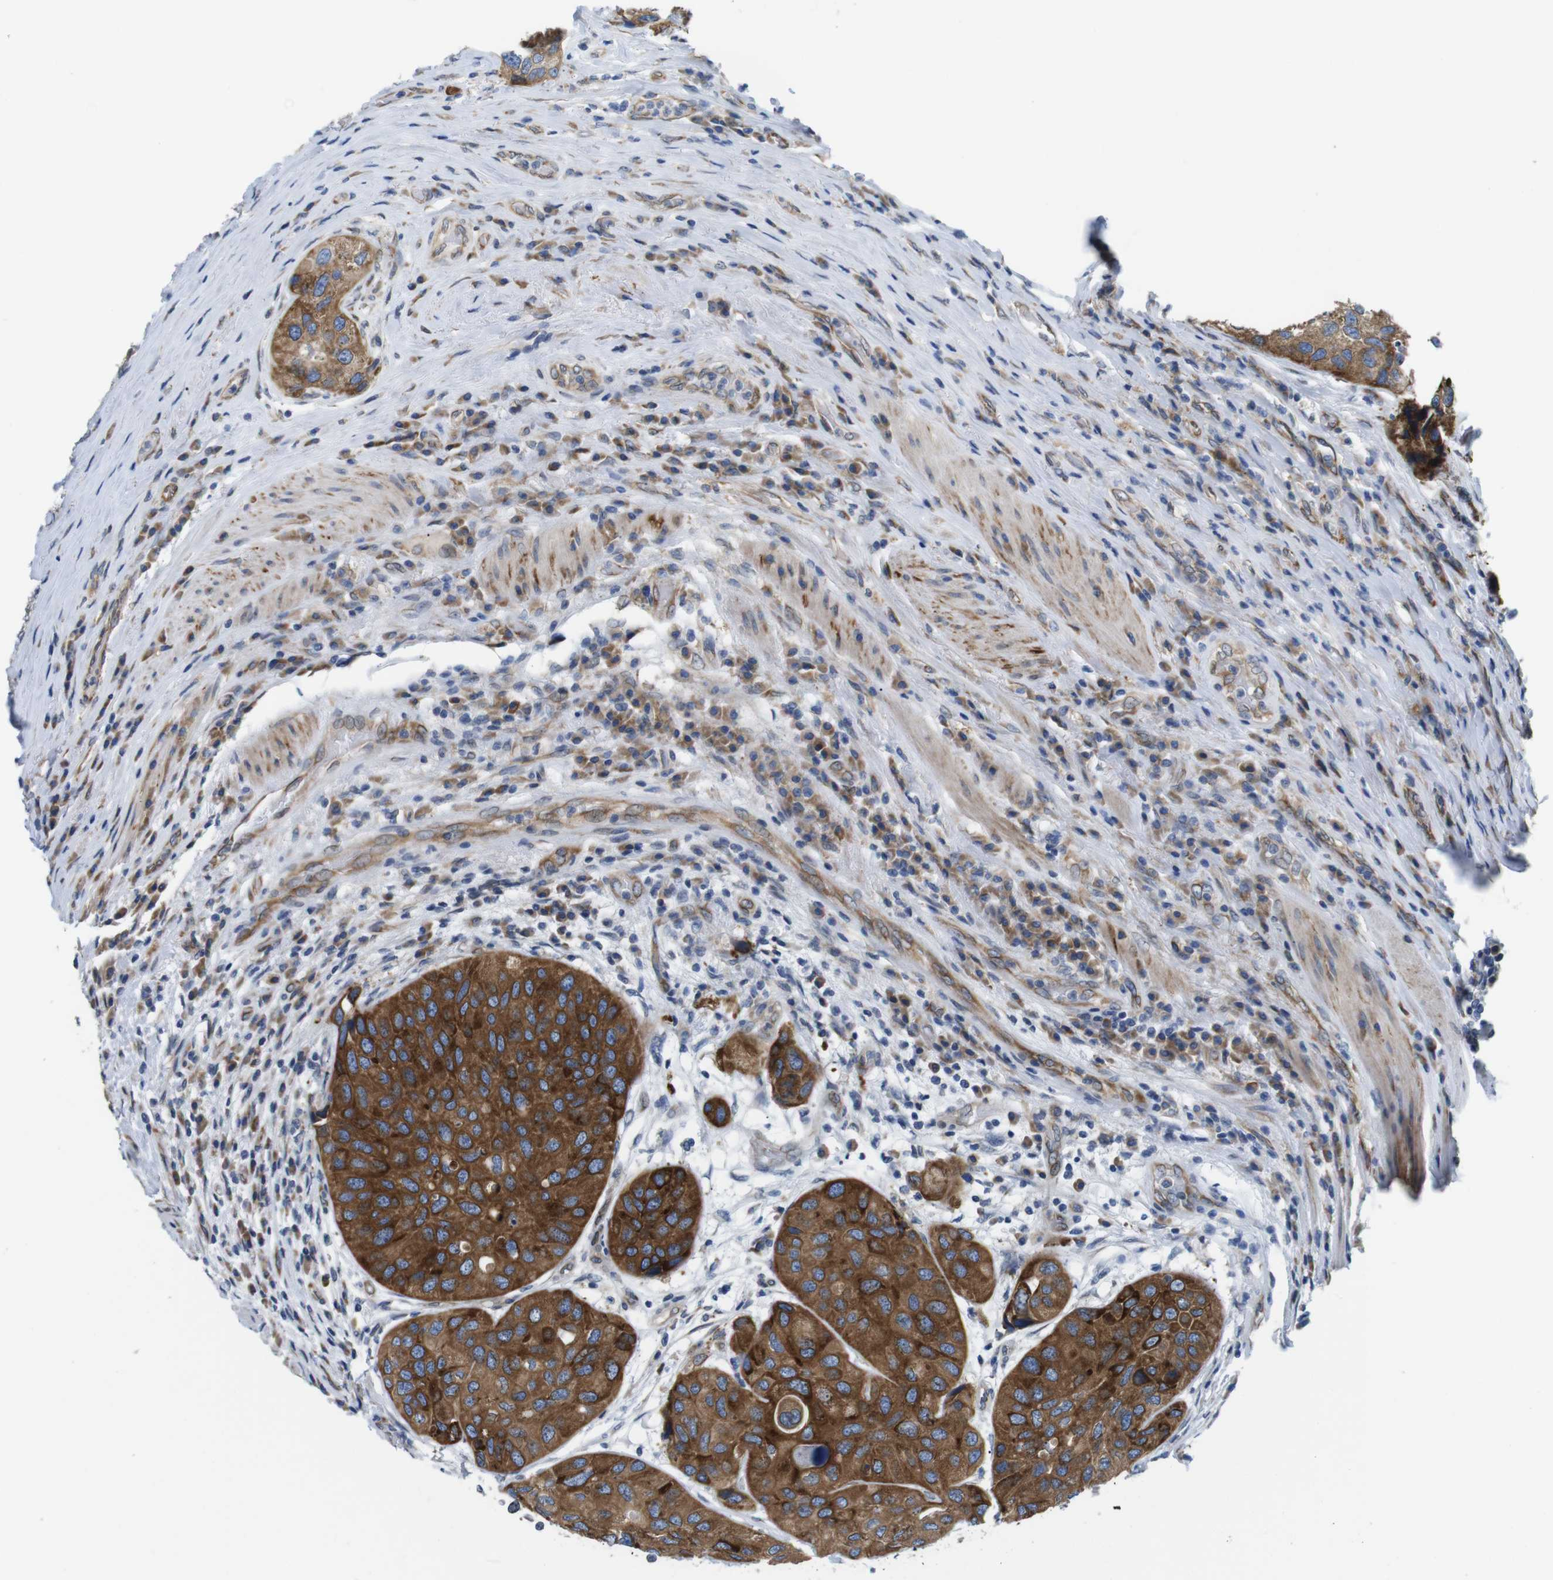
{"staining": {"intensity": "strong", "quantity": ">75%", "location": "cytoplasmic/membranous"}, "tissue": "urothelial cancer", "cell_type": "Tumor cells", "image_type": "cancer", "snomed": [{"axis": "morphology", "description": "Urothelial carcinoma, High grade"}, {"axis": "topography", "description": "Urinary bladder"}], "caption": "Protein analysis of urothelial carcinoma (high-grade) tissue reveals strong cytoplasmic/membranous staining in about >75% of tumor cells.", "gene": "HACD3", "patient": {"sex": "female", "age": 64}}